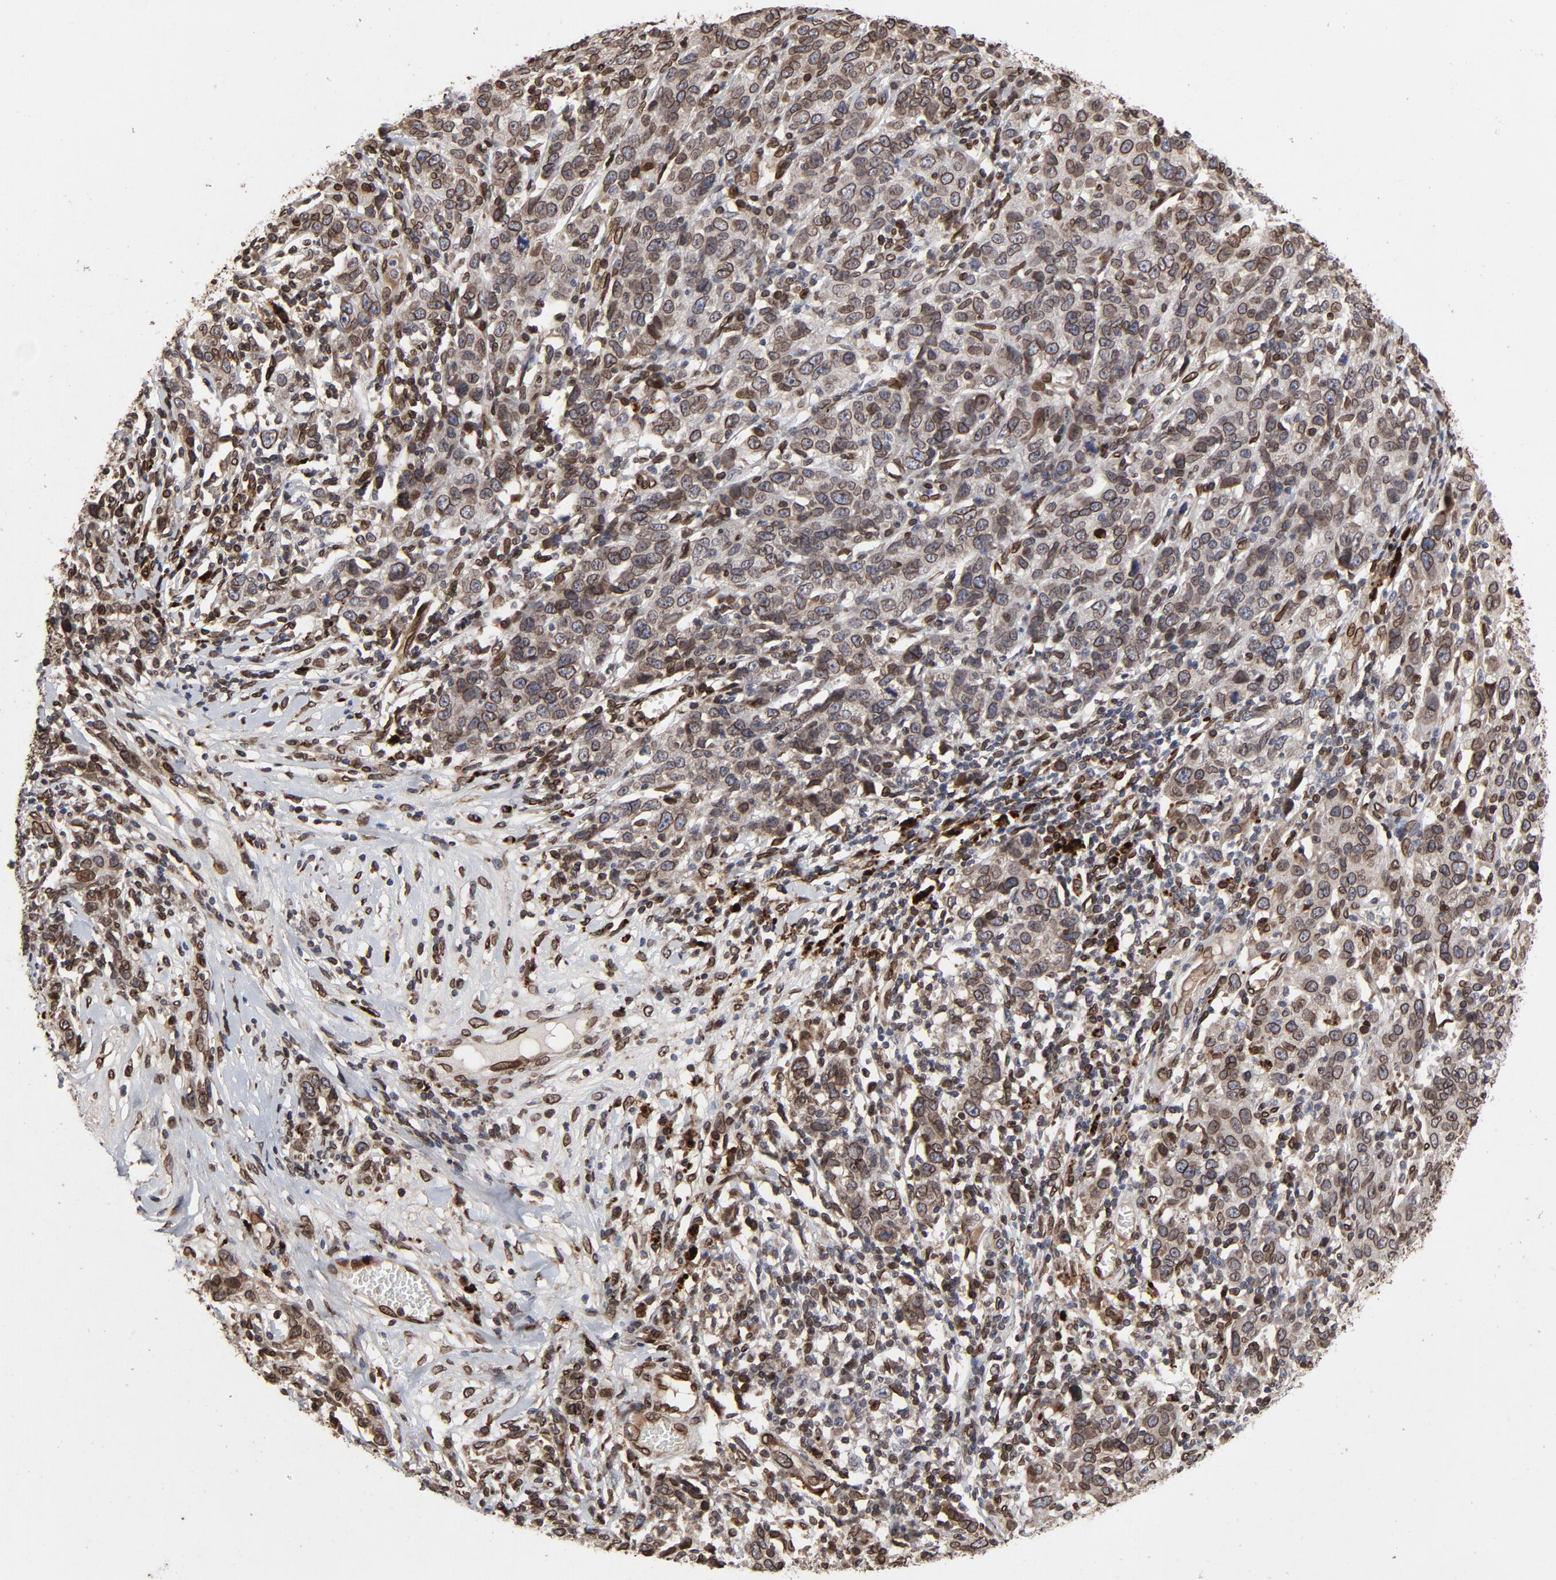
{"staining": {"intensity": "moderate", "quantity": ">75%", "location": "cytoplasmic/membranous,nuclear"}, "tissue": "ovarian cancer", "cell_type": "Tumor cells", "image_type": "cancer", "snomed": [{"axis": "morphology", "description": "Cystadenocarcinoma, serous, NOS"}, {"axis": "topography", "description": "Ovary"}], "caption": "Protein analysis of ovarian serous cystadenocarcinoma tissue exhibits moderate cytoplasmic/membranous and nuclear positivity in approximately >75% of tumor cells. The staining was performed using DAB to visualize the protein expression in brown, while the nuclei were stained in blue with hematoxylin (Magnification: 20x).", "gene": "LMNA", "patient": {"sex": "female", "age": 71}}